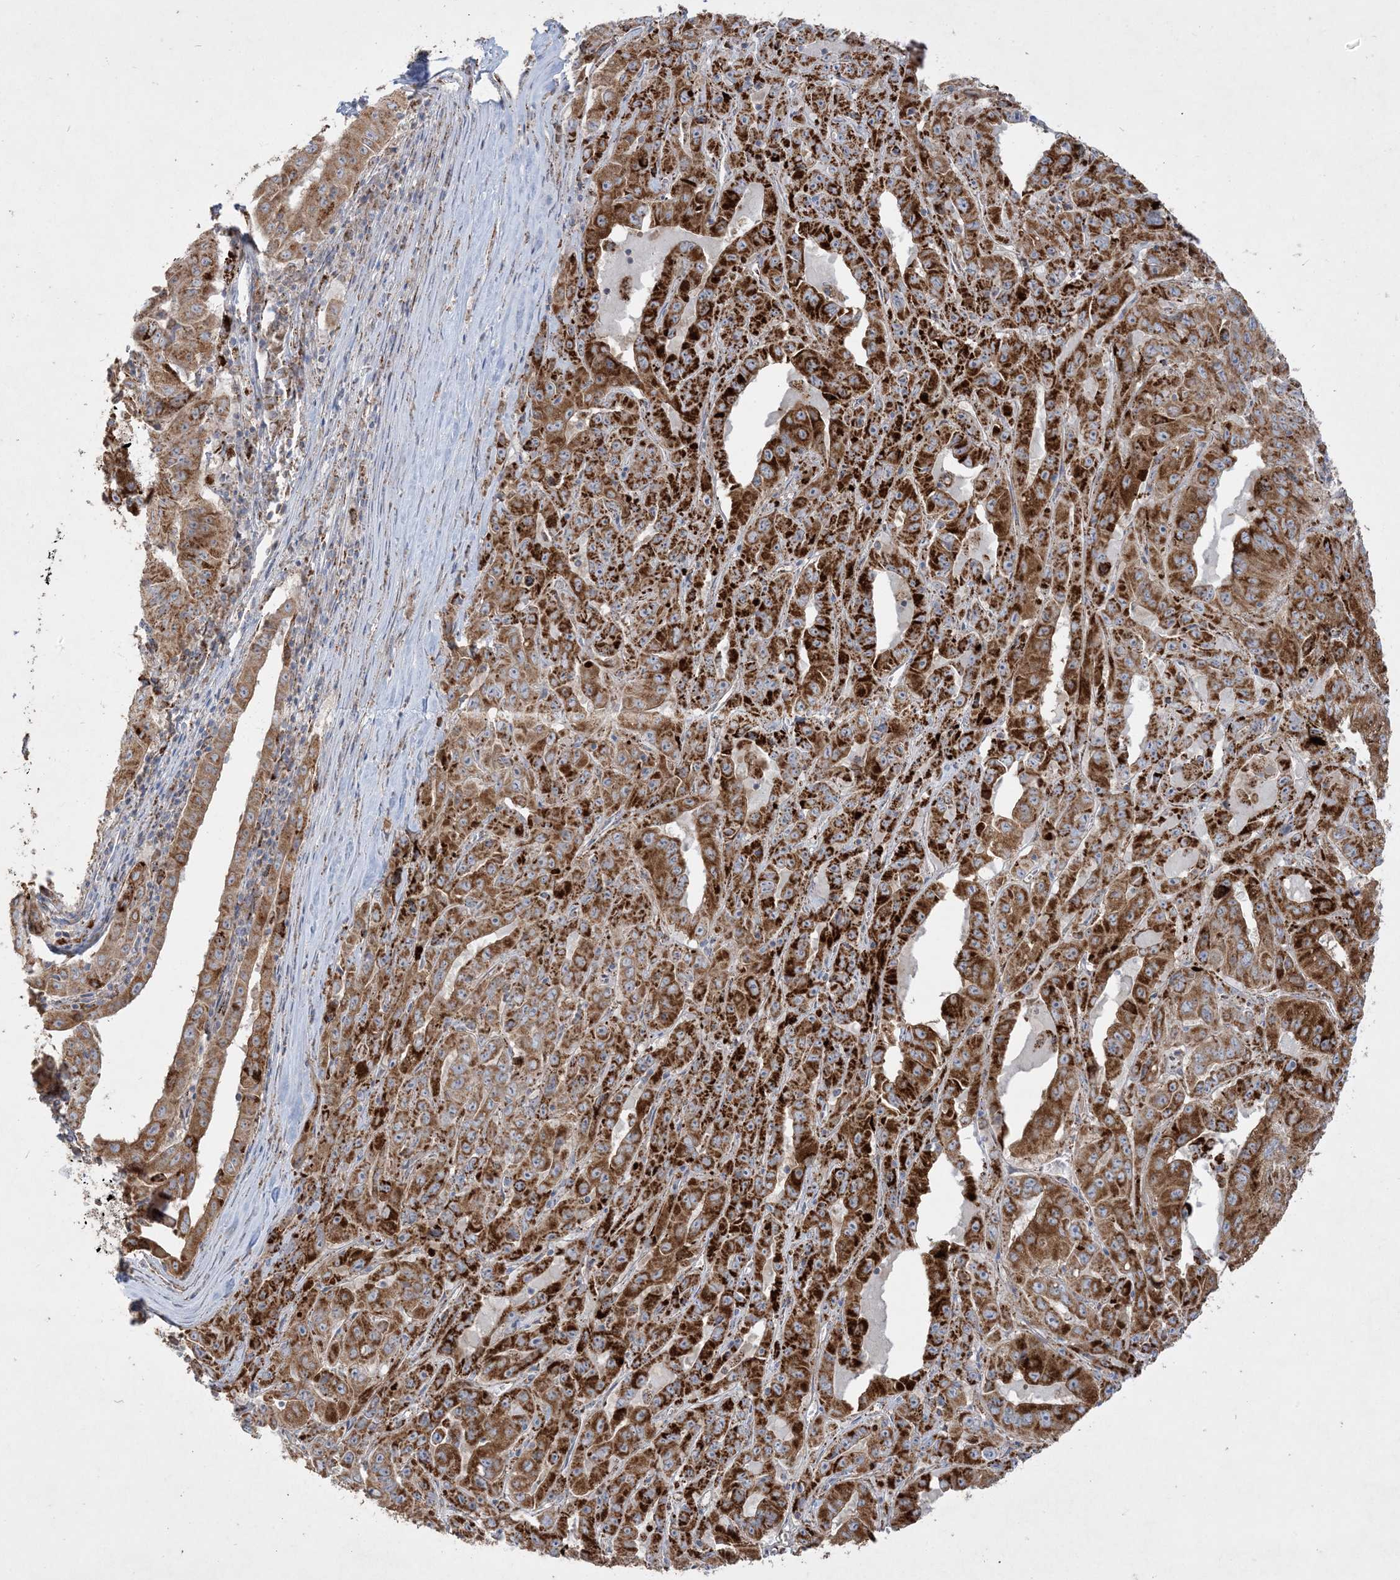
{"staining": {"intensity": "strong", "quantity": ">75%", "location": "cytoplasmic/membranous"}, "tissue": "pancreatic cancer", "cell_type": "Tumor cells", "image_type": "cancer", "snomed": [{"axis": "morphology", "description": "Adenocarcinoma, NOS"}, {"axis": "topography", "description": "Pancreas"}], "caption": "About >75% of tumor cells in pancreatic cancer (adenocarcinoma) show strong cytoplasmic/membranous protein positivity as visualized by brown immunohistochemical staining.", "gene": "NDUFAF3", "patient": {"sex": "male", "age": 63}}